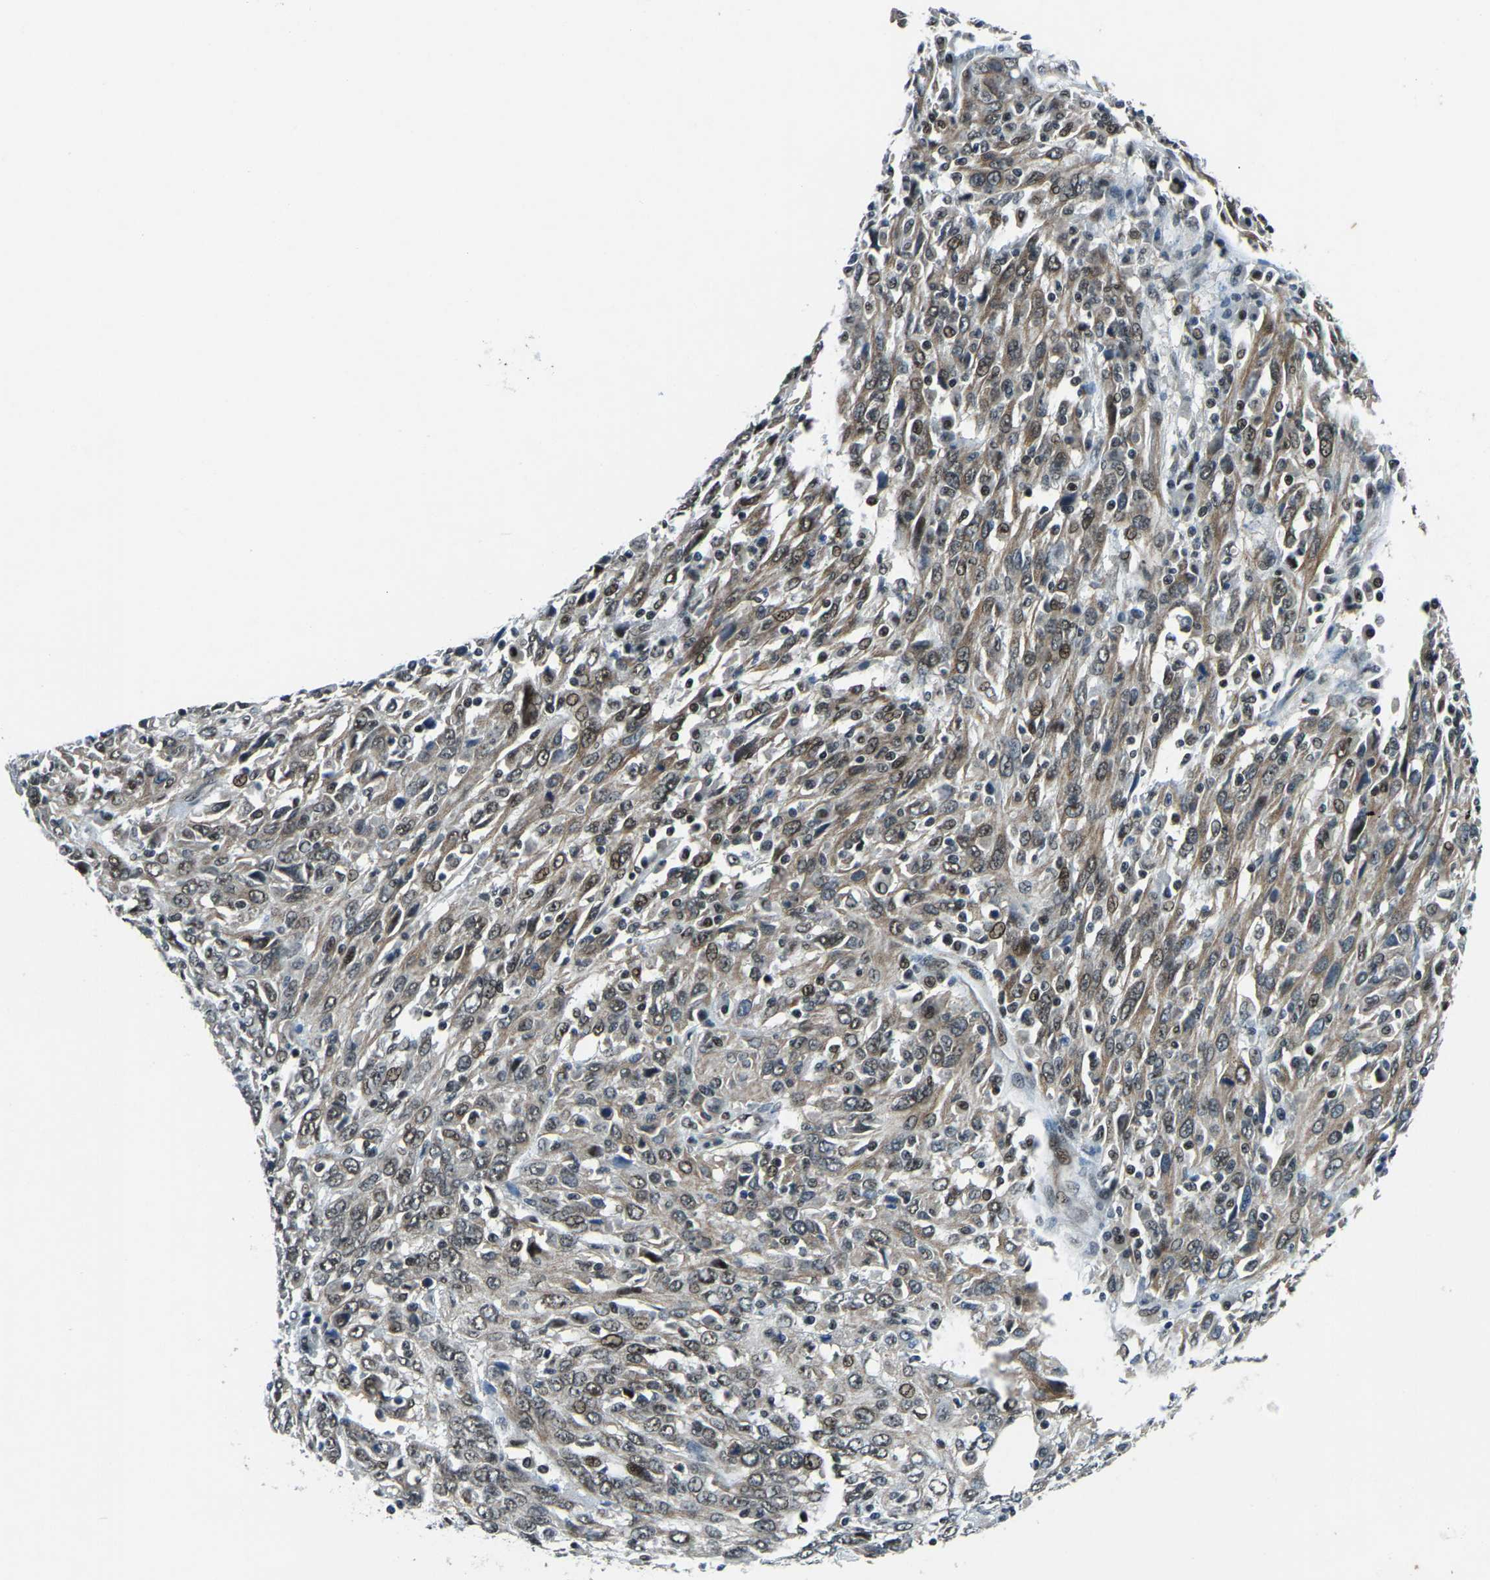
{"staining": {"intensity": "weak", "quantity": ">75%", "location": "cytoplasmic/membranous,nuclear"}, "tissue": "cervical cancer", "cell_type": "Tumor cells", "image_type": "cancer", "snomed": [{"axis": "morphology", "description": "Squamous cell carcinoma, NOS"}, {"axis": "topography", "description": "Cervix"}], "caption": "Brown immunohistochemical staining in cervical squamous cell carcinoma reveals weak cytoplasmic/membranous and nuclear staining in approximately >75% of tumor cells.", "gene": "PRCC", "patient": {"sex": "female", "age": 46}}